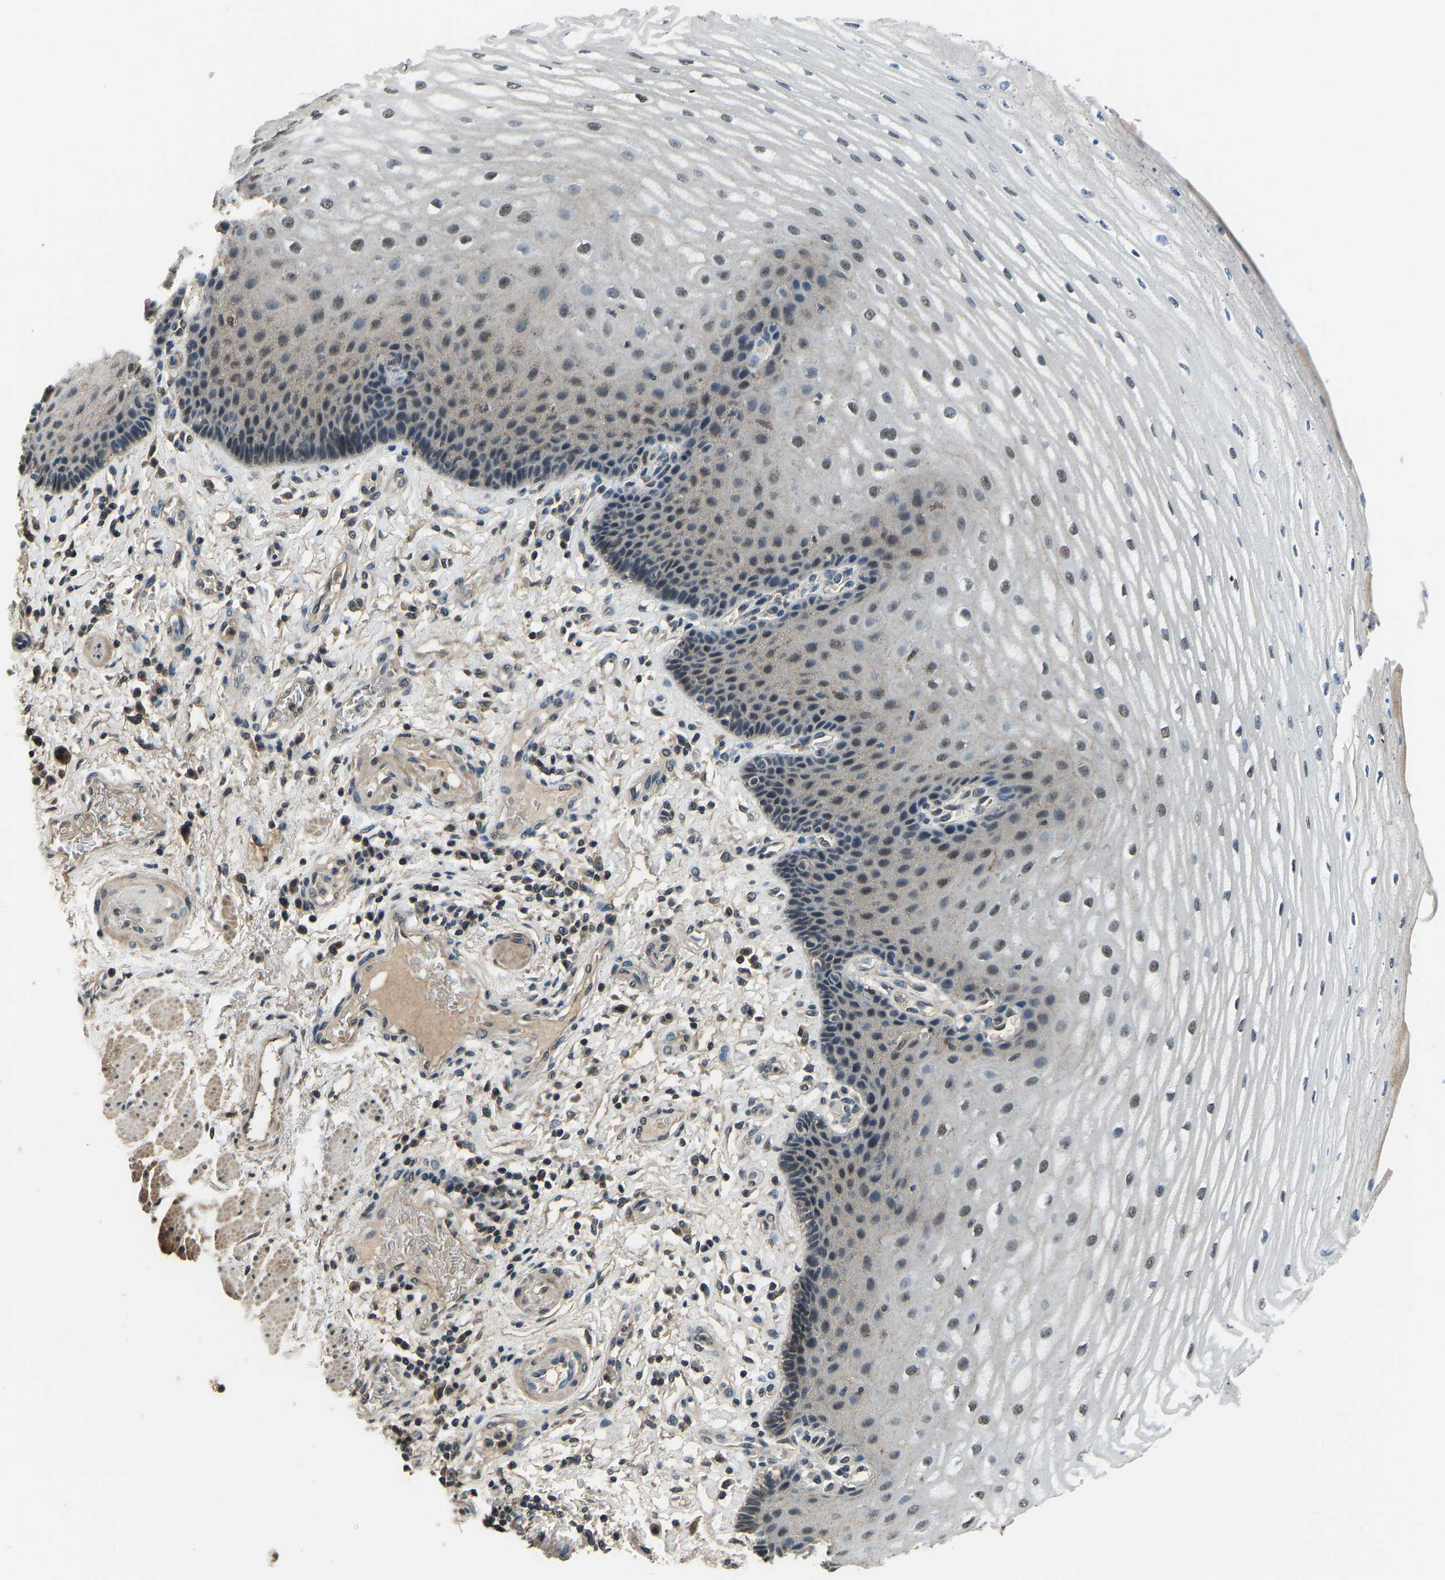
{"staining": {"intensity": "weak", "quantity": ">75%", "location": "nuclear"}, "tissue": "esophagus", "cell_type": "Squamous epithelial cells", "image_type": "normal", "snomed": [{"axis": "morphology", "description": "Normal tissue, NOS"}, {"axis": "topography", "description": "Esophagus"}], "caption": "IHC (DAB (3,3'-diaminobenzidine)) staining of normal human esophagus reveals weak nuclear protein positivity in about >75% of squamous epithelial cells.", "gene": "TOX4", "patient": {"sex": "male", "age": 54}}